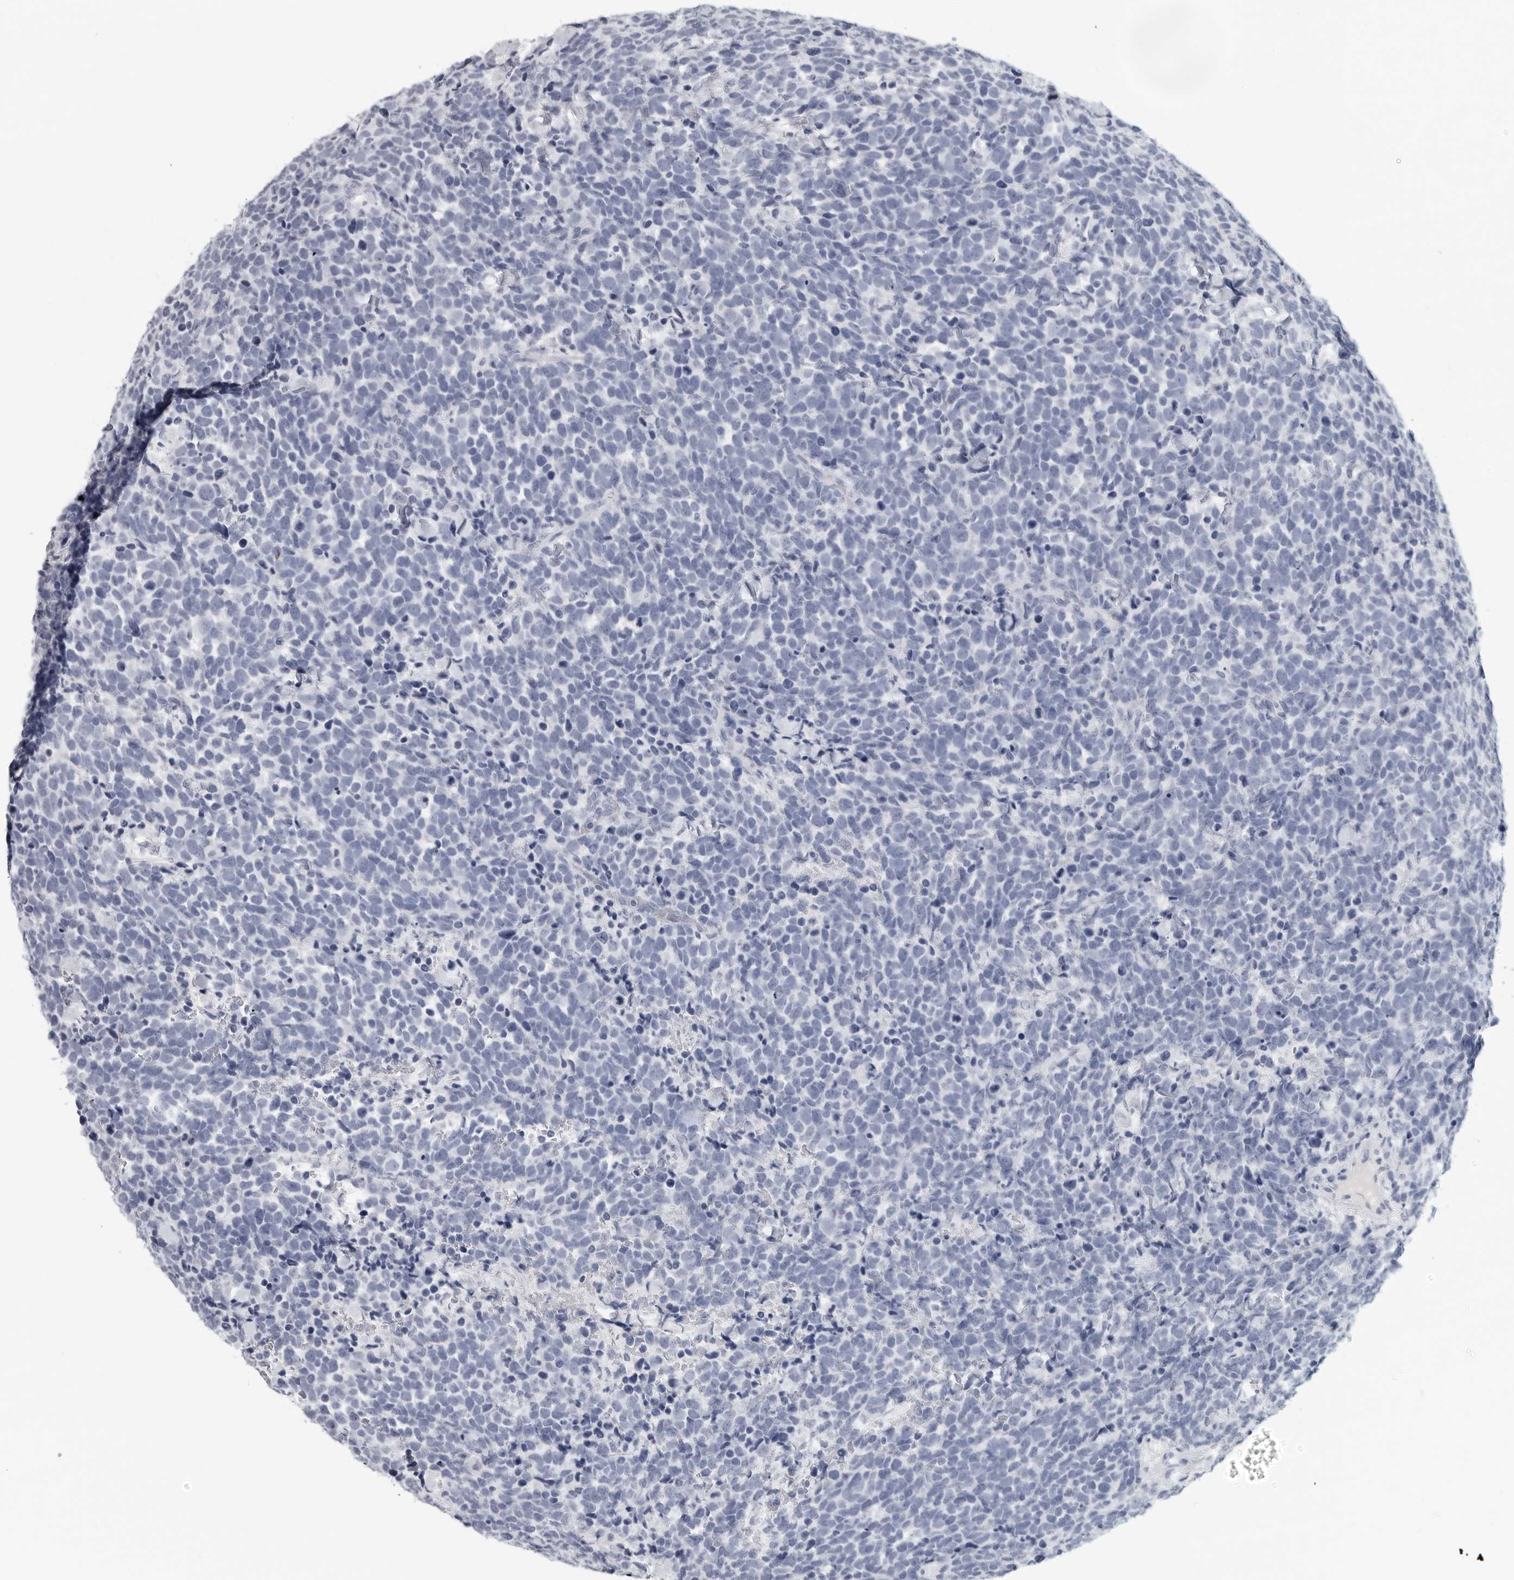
{"staining": {"intensity": "negative", "quantity": "none", "location": "none"}, "tissue": "urothelial cancer", "cell_type": "Tumor cells", "image_type": "cancer", "snomed": [{"axis": "morphology", "description": "Urothelial carcinoma, High grade"}, {"axis": "topography", "description": "Urinary bladder"}], "caption": "High power microscopy micrograph of an IHC photomicrograph of urothelial cancer, revealing no significant staining in tumor cells.", "gene": "LY6D", "patient": {"sex": "female", "age": 82}}